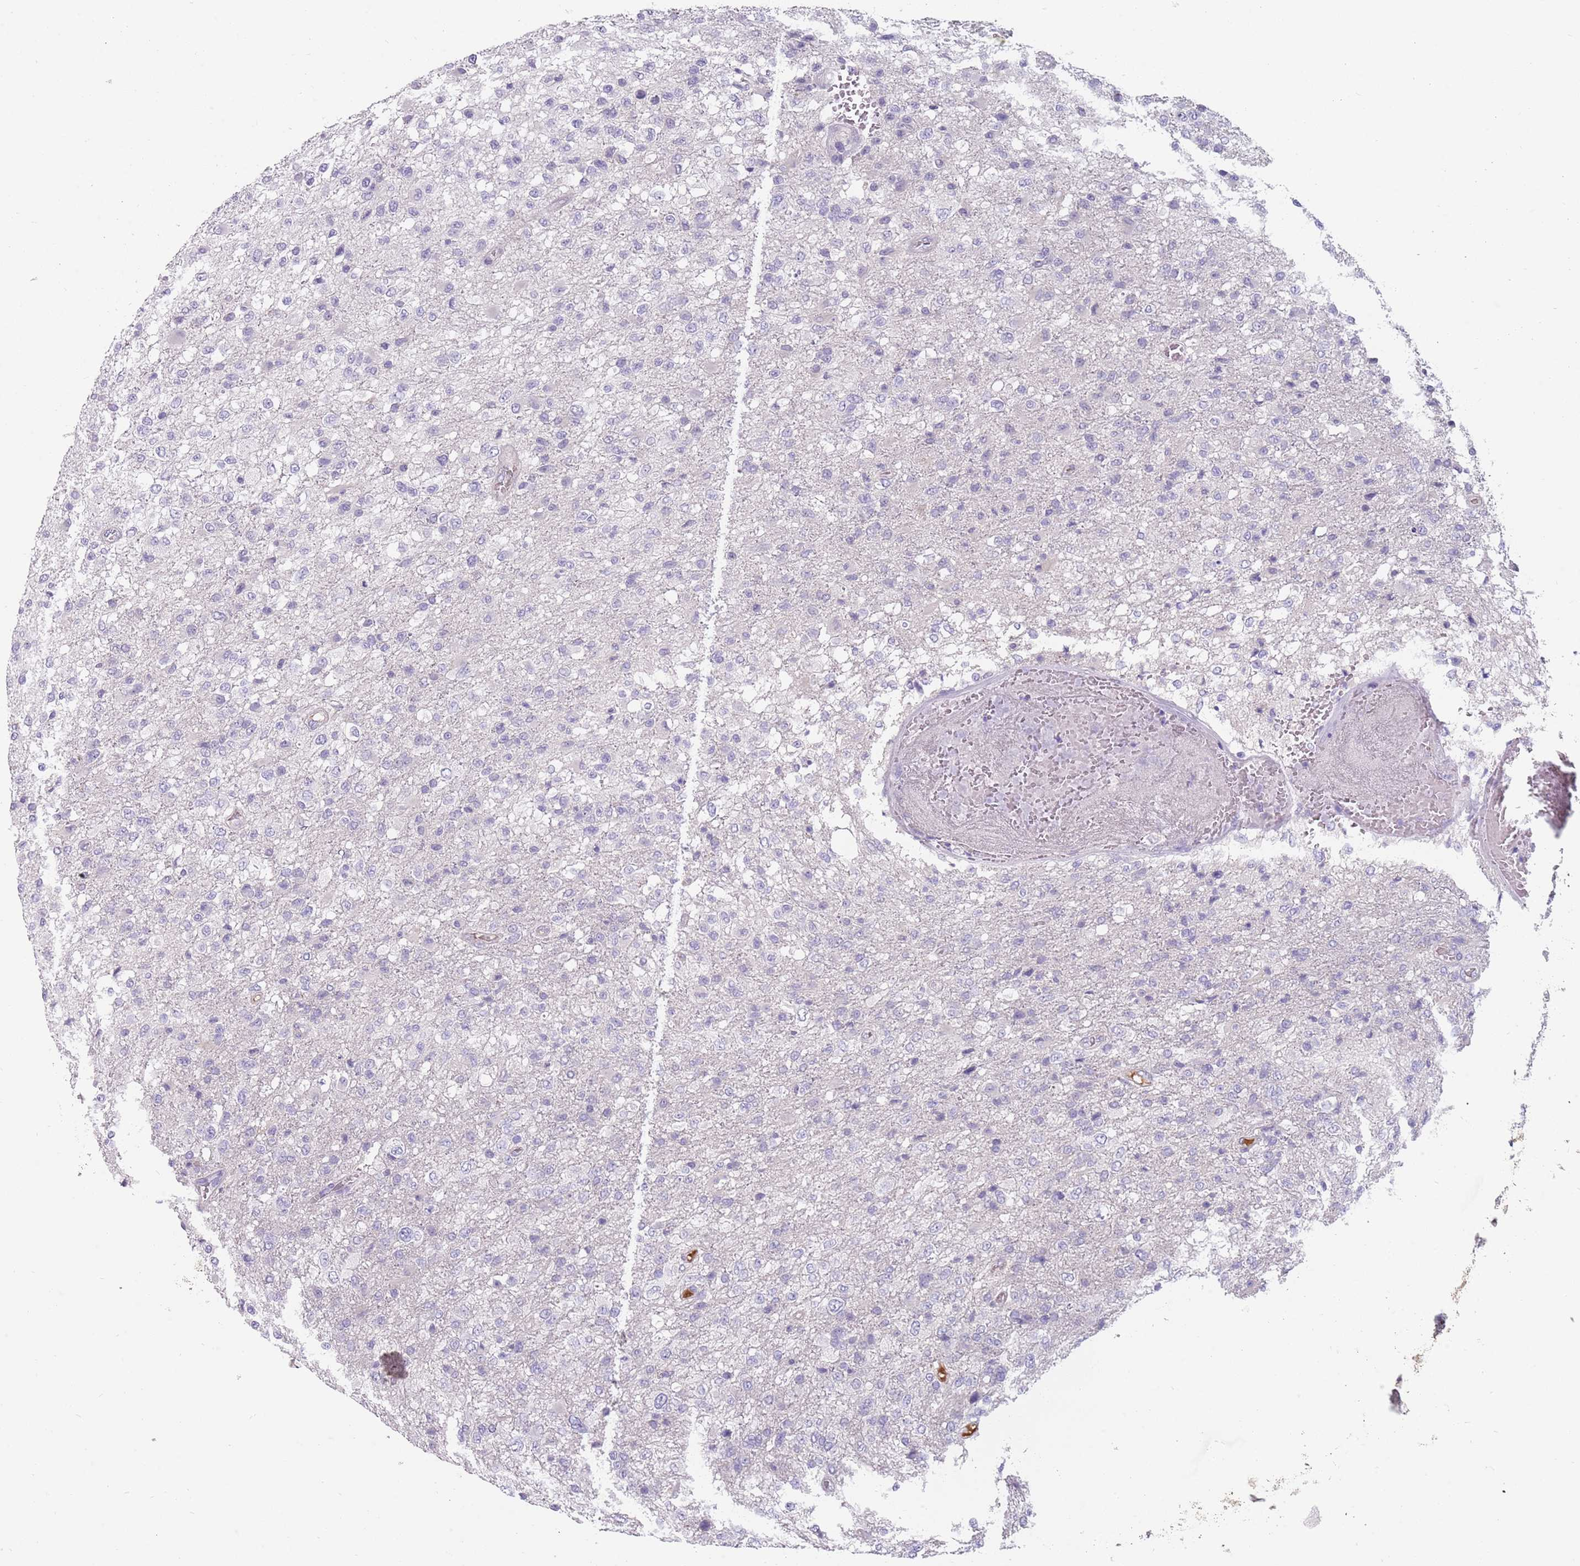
{"staining": {"intensity": "negative", "quantity": "none", "location": "none"}, "tissue": "glioma", "cell_type": "Tumor cells", "image_type": "cancer", "snomed": [{"axis": "morphology", "description": "Glioma, malignant, High grade"}, {"axis": "topography", "description": "Brain"}], "caption": "Image shows no protein positivity in tumor cells of malignant glioma (high-grade) tissue.", "gene": "DDX4", "patient": {"sex": "female", "age": 74}}